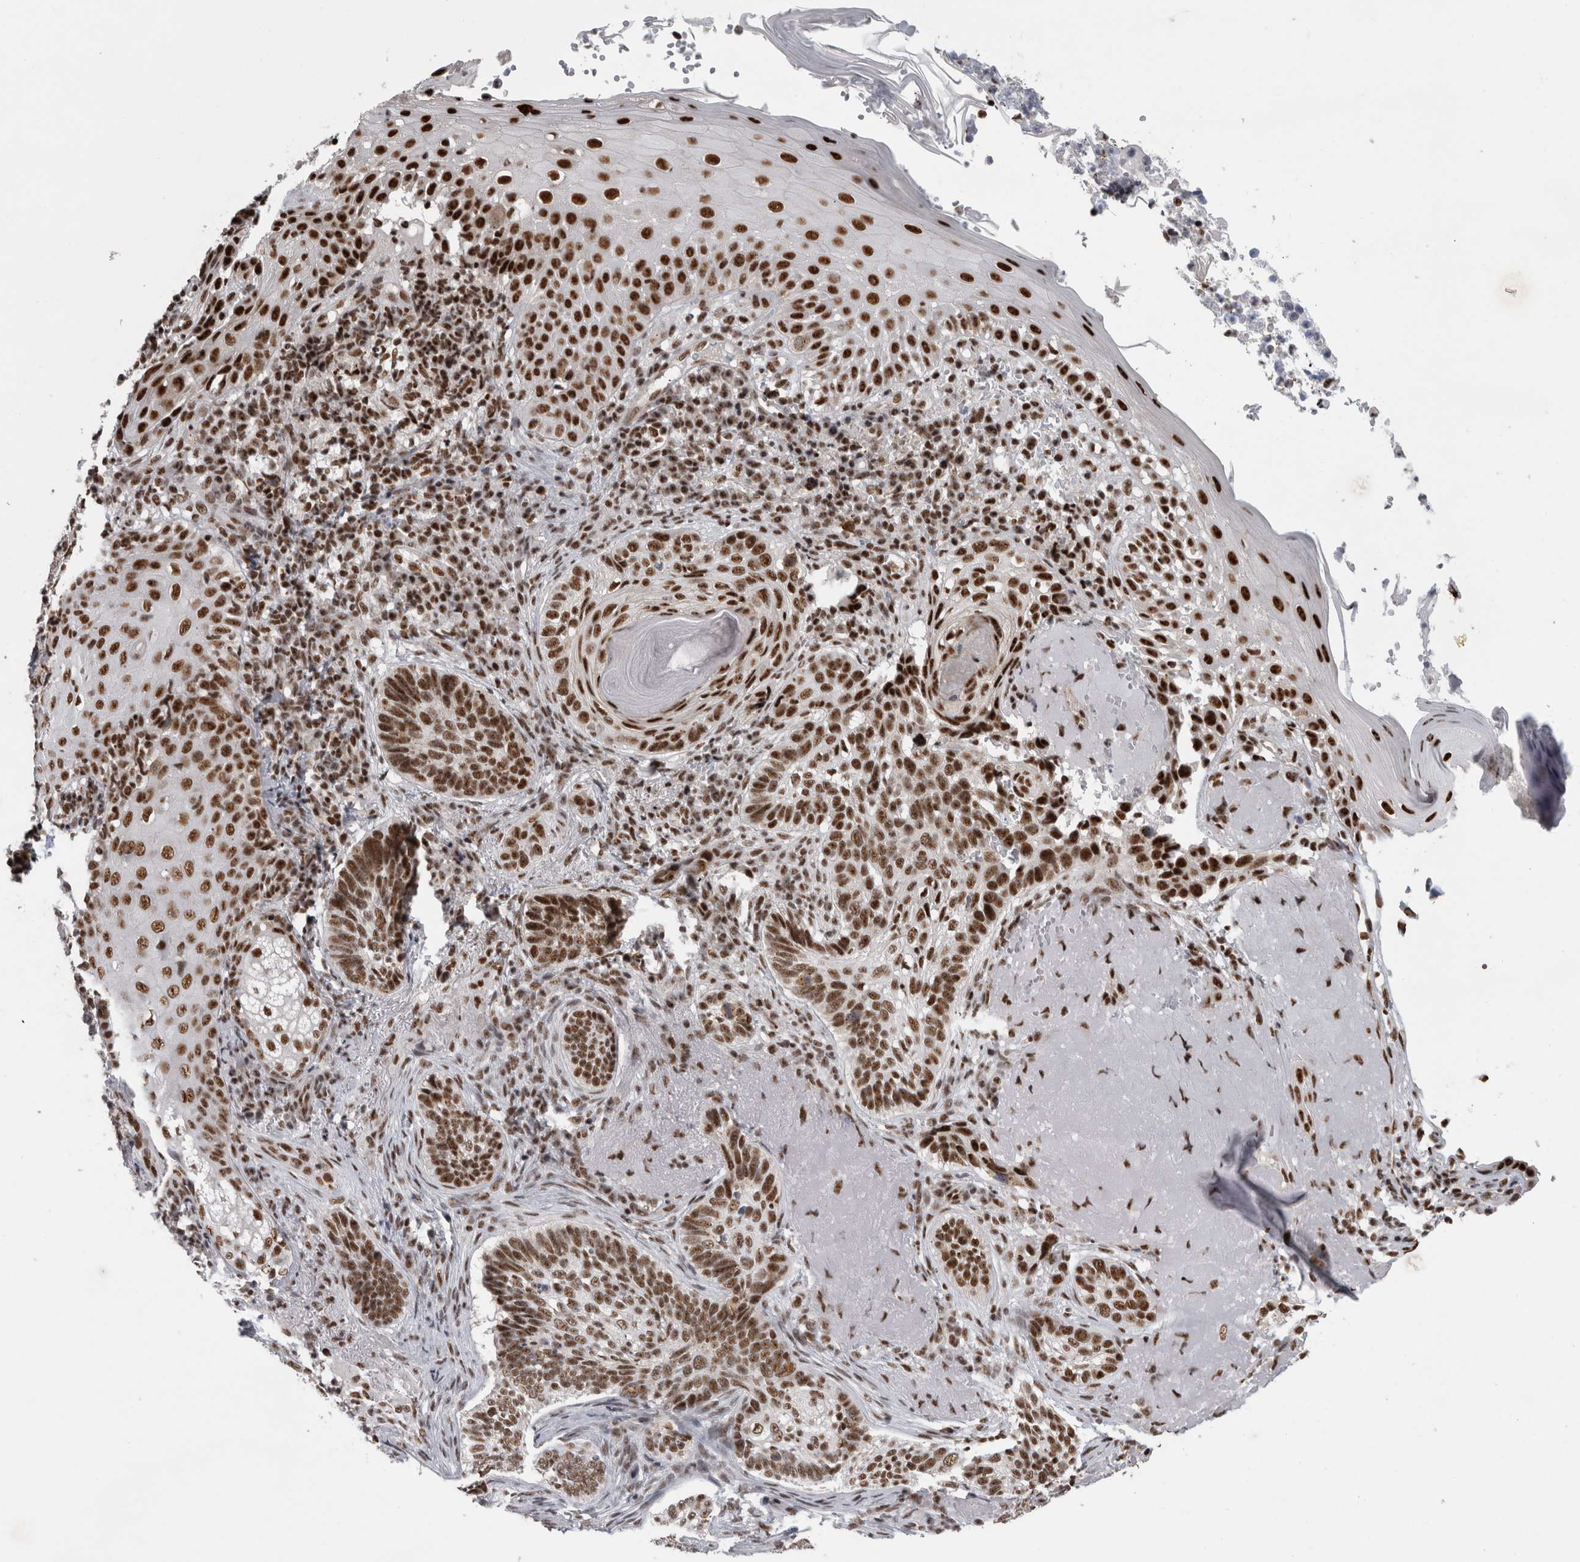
{"staining": {"intensity": "strong", "quantity": ">75%", "location": "nuclear"}, "tissue": "skin cancer", "cell_type": "Tumor cells", "image_type": "cancer", "snomed": [{"axis": "morphology", "description": "Basal cell carcinoma"}, {"axis": "topography", "description": "Skin"}], "caption": "Immunohistochemical staining of human skin cancer (basal cell carcinoma) exhibits high levels of strong nuclear positivity in about >75% of tumor cells.", "gene": "CDK11A", "patient": {"sex": "female", "age": 89}}